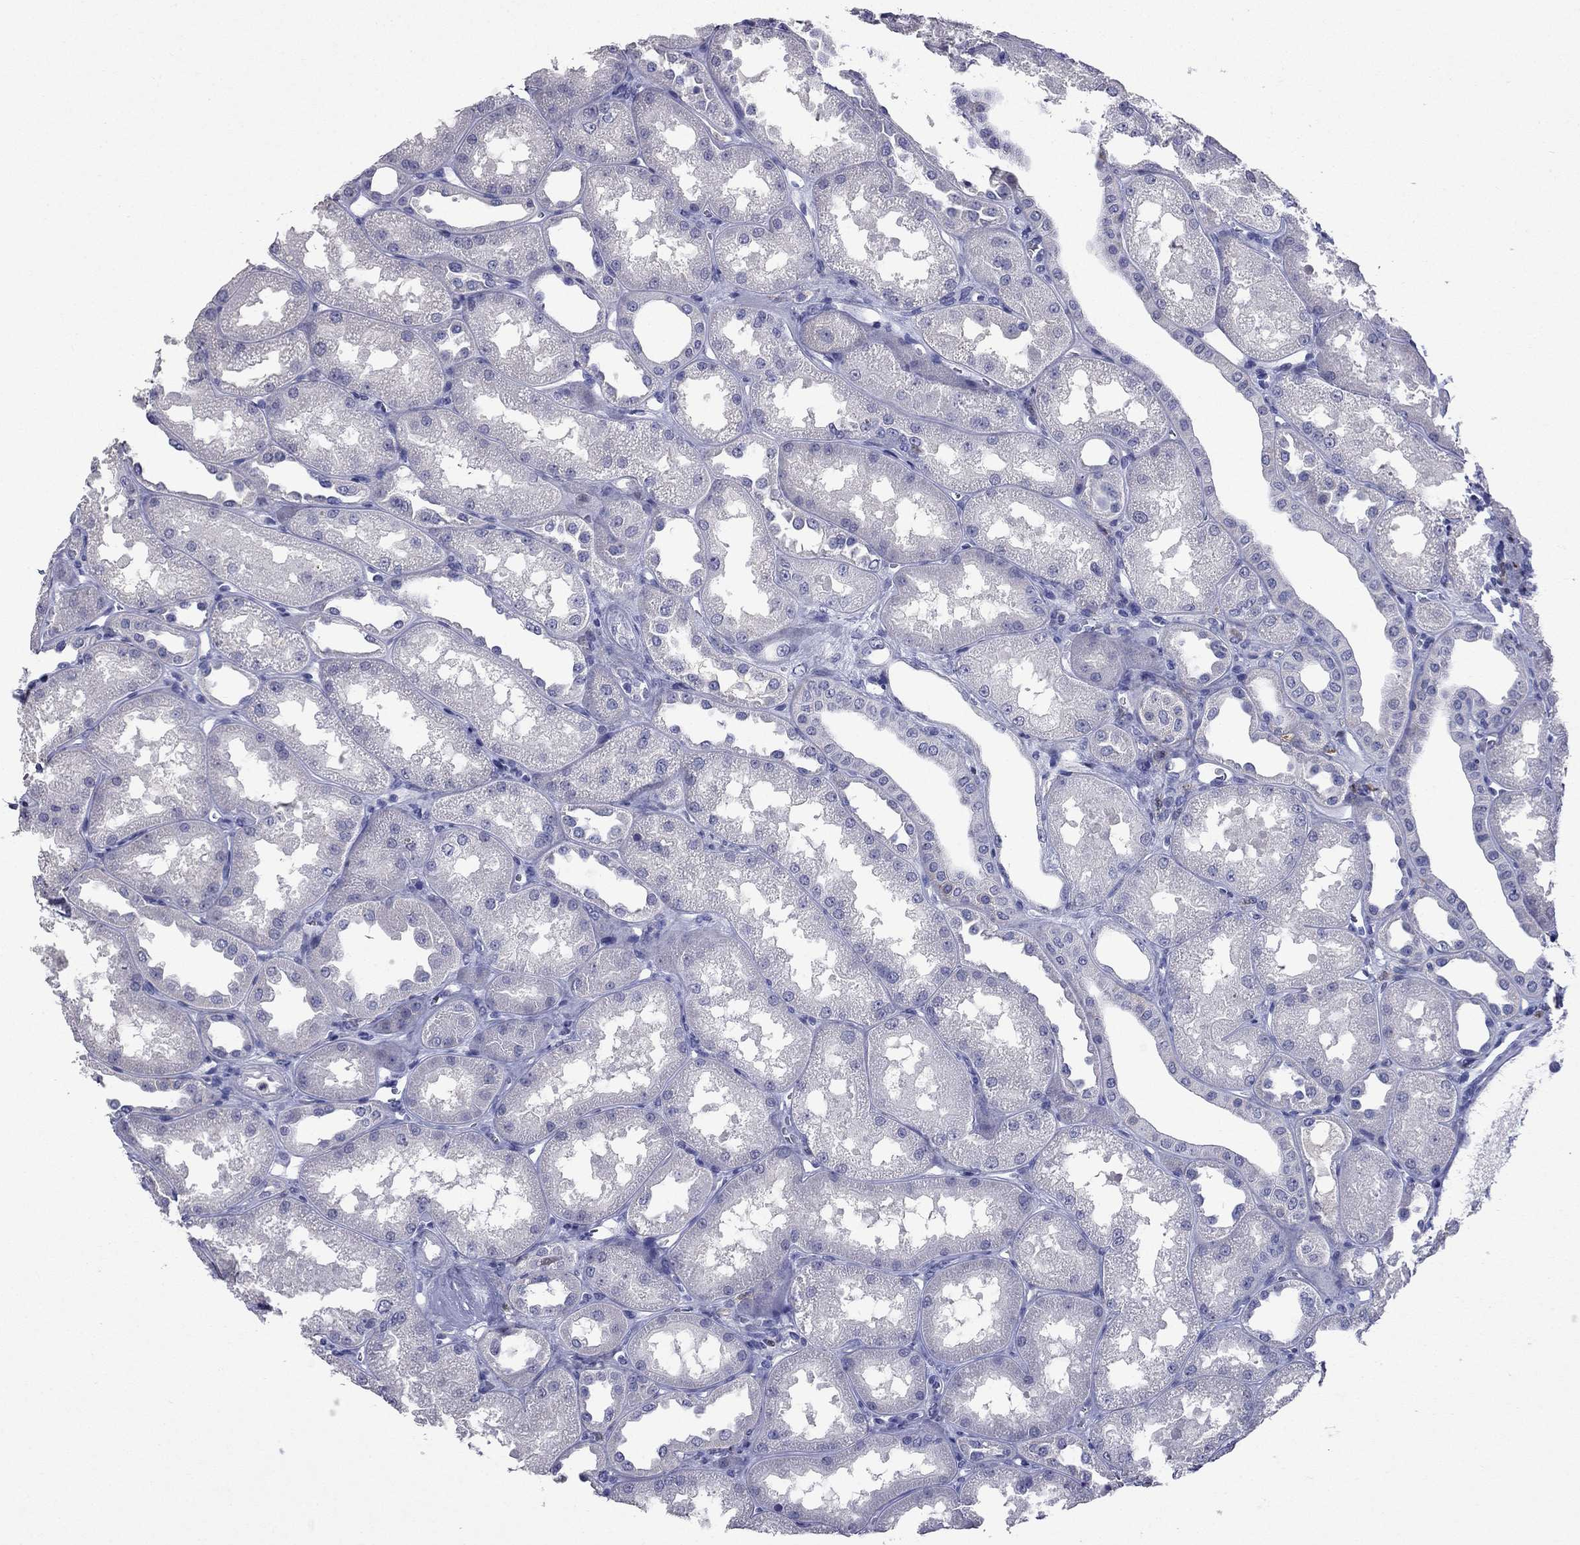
{"staining": {"intensity": "negative", "quantity": "none", "location": "none"}, "tissue": "kidney", "cell_type": "Cells in glomeruli", "image_type": "normal", "snomed": [{"axis": "morphology", "description": "Normal tissue, NOS"}, {"axis": "topography", "description": "Kidney"}], "caption": "This is a image of immunohistochemistry (IHC) staining of benign kidney, which shows no expression in cells in glomeruli. (Brightfield microscopy of DAB (3,3'-diaminobenzidine) IHC at high magnification).", "gene": "CFAP119", "patient": {"sex": "male", "age": 61}}